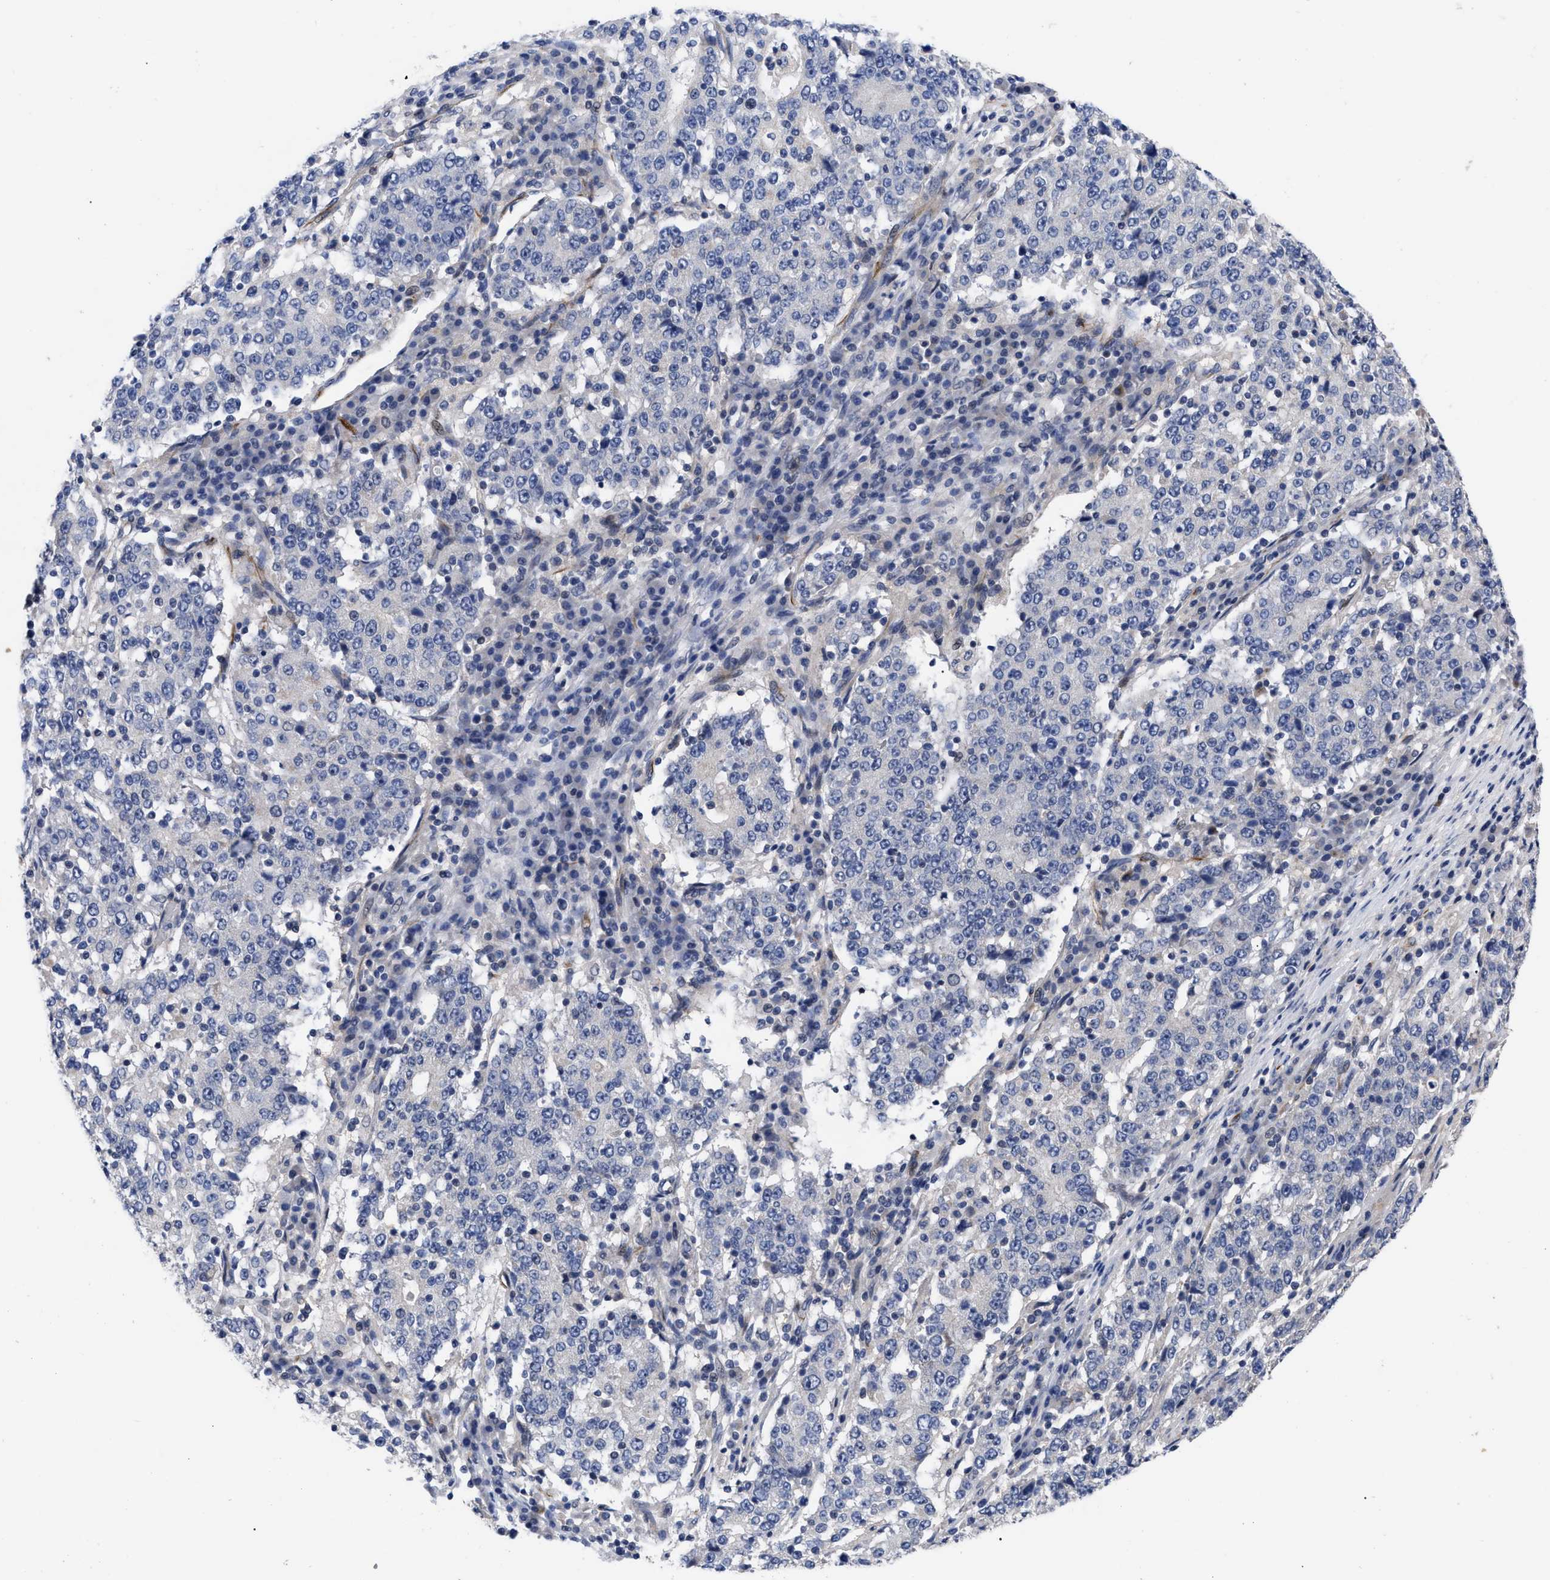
{"staining": {"intensity": "negative", "quantity": "none", "location": "none"}, "tissue": "stomach cancer", "cell_type": "Tumor cells", "image_type": "cancer", "snomed": [{"axis": "morphology", "description": "Adenocarcinoma, NOS"}, {"axis": "topography", "description": "Stomach"}], "caption": "IHC photomicrograph of neoplastic tissue: stomach cancer (adenocarcinoma) stained with DAB demonstrates no significant protein staining in tumor cells. (DAB immunohistochemistry (IHC) visualized using brightfield microscopy, high magnification).", "gene": "CCN5", "patient": {"sex": "male", "age": 59}}